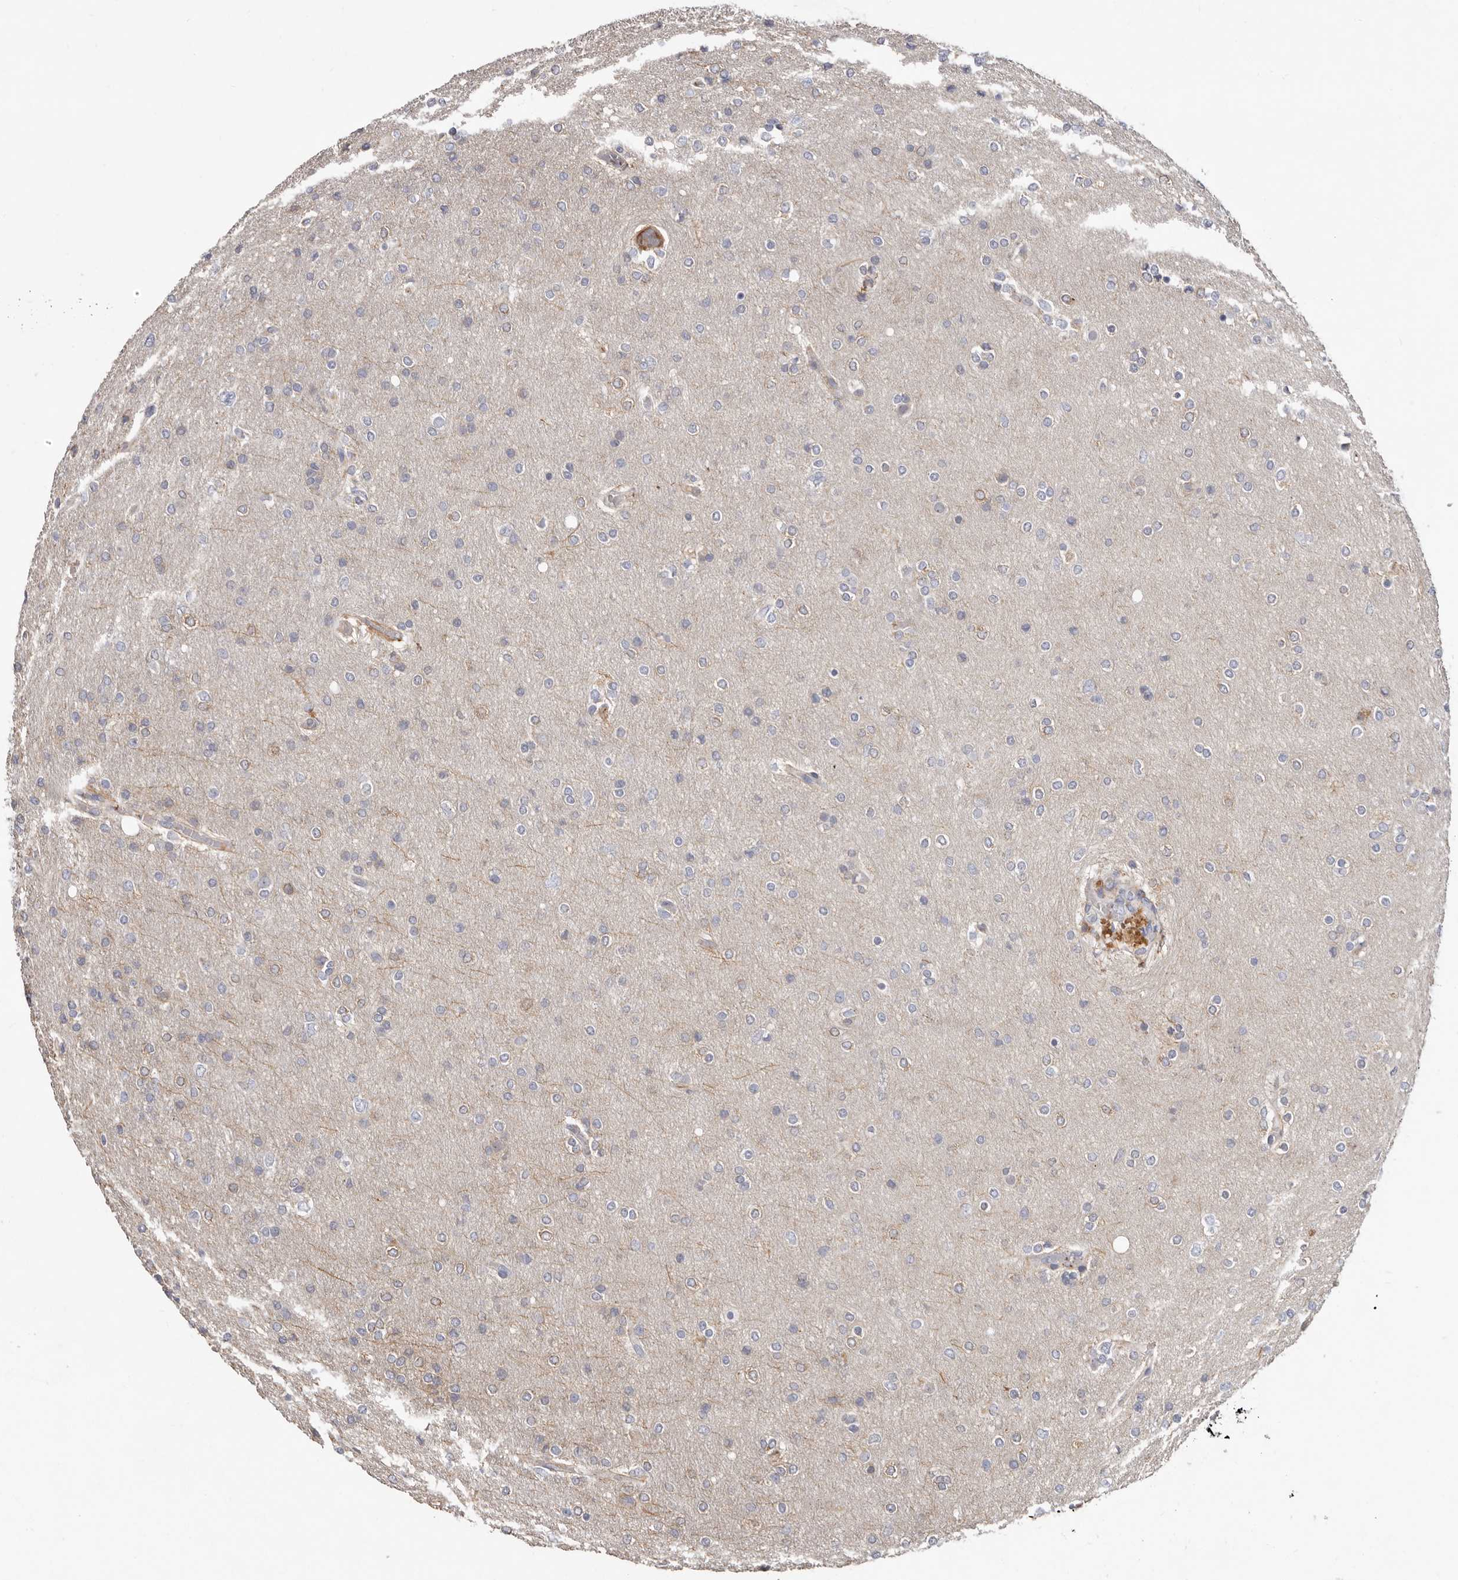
{"staining": {"intensity": "negative", "quantity": "none", "location": "none"}, "tissue": "glioma", "cell_type": "Tumor cells", "image_type": "cancer", "snomed": [{"axis": "morphology", "description": "Glioma, malignant, High grade"}, {"axis": "topography", "description": "Cerebral cortex"}], "caption": "High magnification brightfield microscopy of glioma stained with DAB (brown) and counterstained with hematoxylin (blue): tumor cells show no significant expression. (DAB IHC with hematoxylin counter stain).", "gene": "SPTA1", "patient": {"sex": "female", "age": 36}}